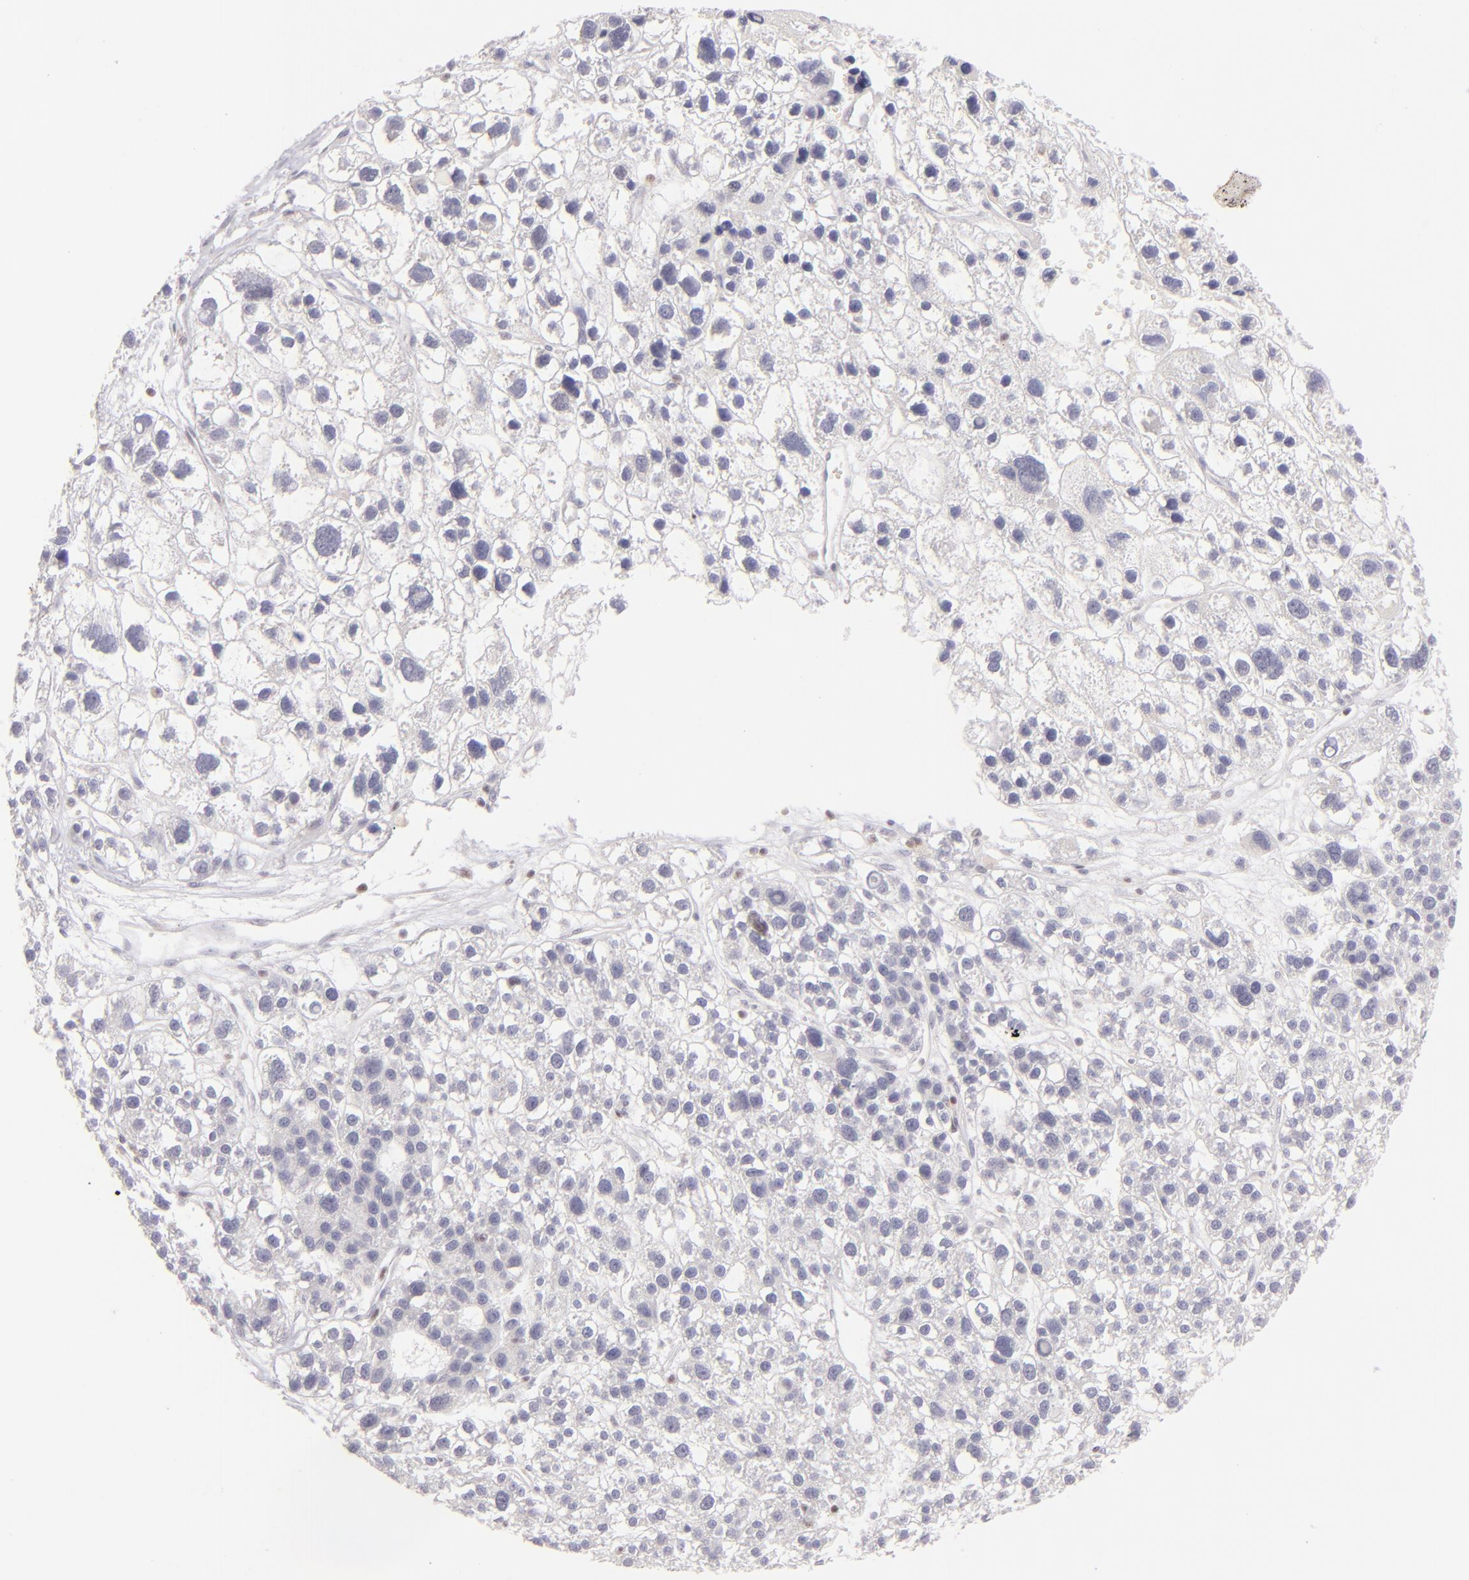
{"staining": {"intensity": "moderate", "quantity": "25%-75%", "location": "nuclear"}, "tissue": "liver cancer", "cell_type": "Tumor cells", "image_type": "cancer", "snomed": [{"axis": "morphology", "description": "Carcinoma, Hepatocellular, NOS"}, {"axis": "topography", "description": "Liver"}], "caption": "Liver cancer tissue reveals moderate nuclear positivity in approximately 25%-75% of tumor cells, visualized by immunohistochemistry. The staining was performed using DAB (3,3'-diaminobenzidine) to visualize the protein expression in brown, while the nuclei were stained in blue with hematoxylin (Magnification: 20x).", "gene": "POU2F1", "patient": {"sex": "female", "age": 85}}